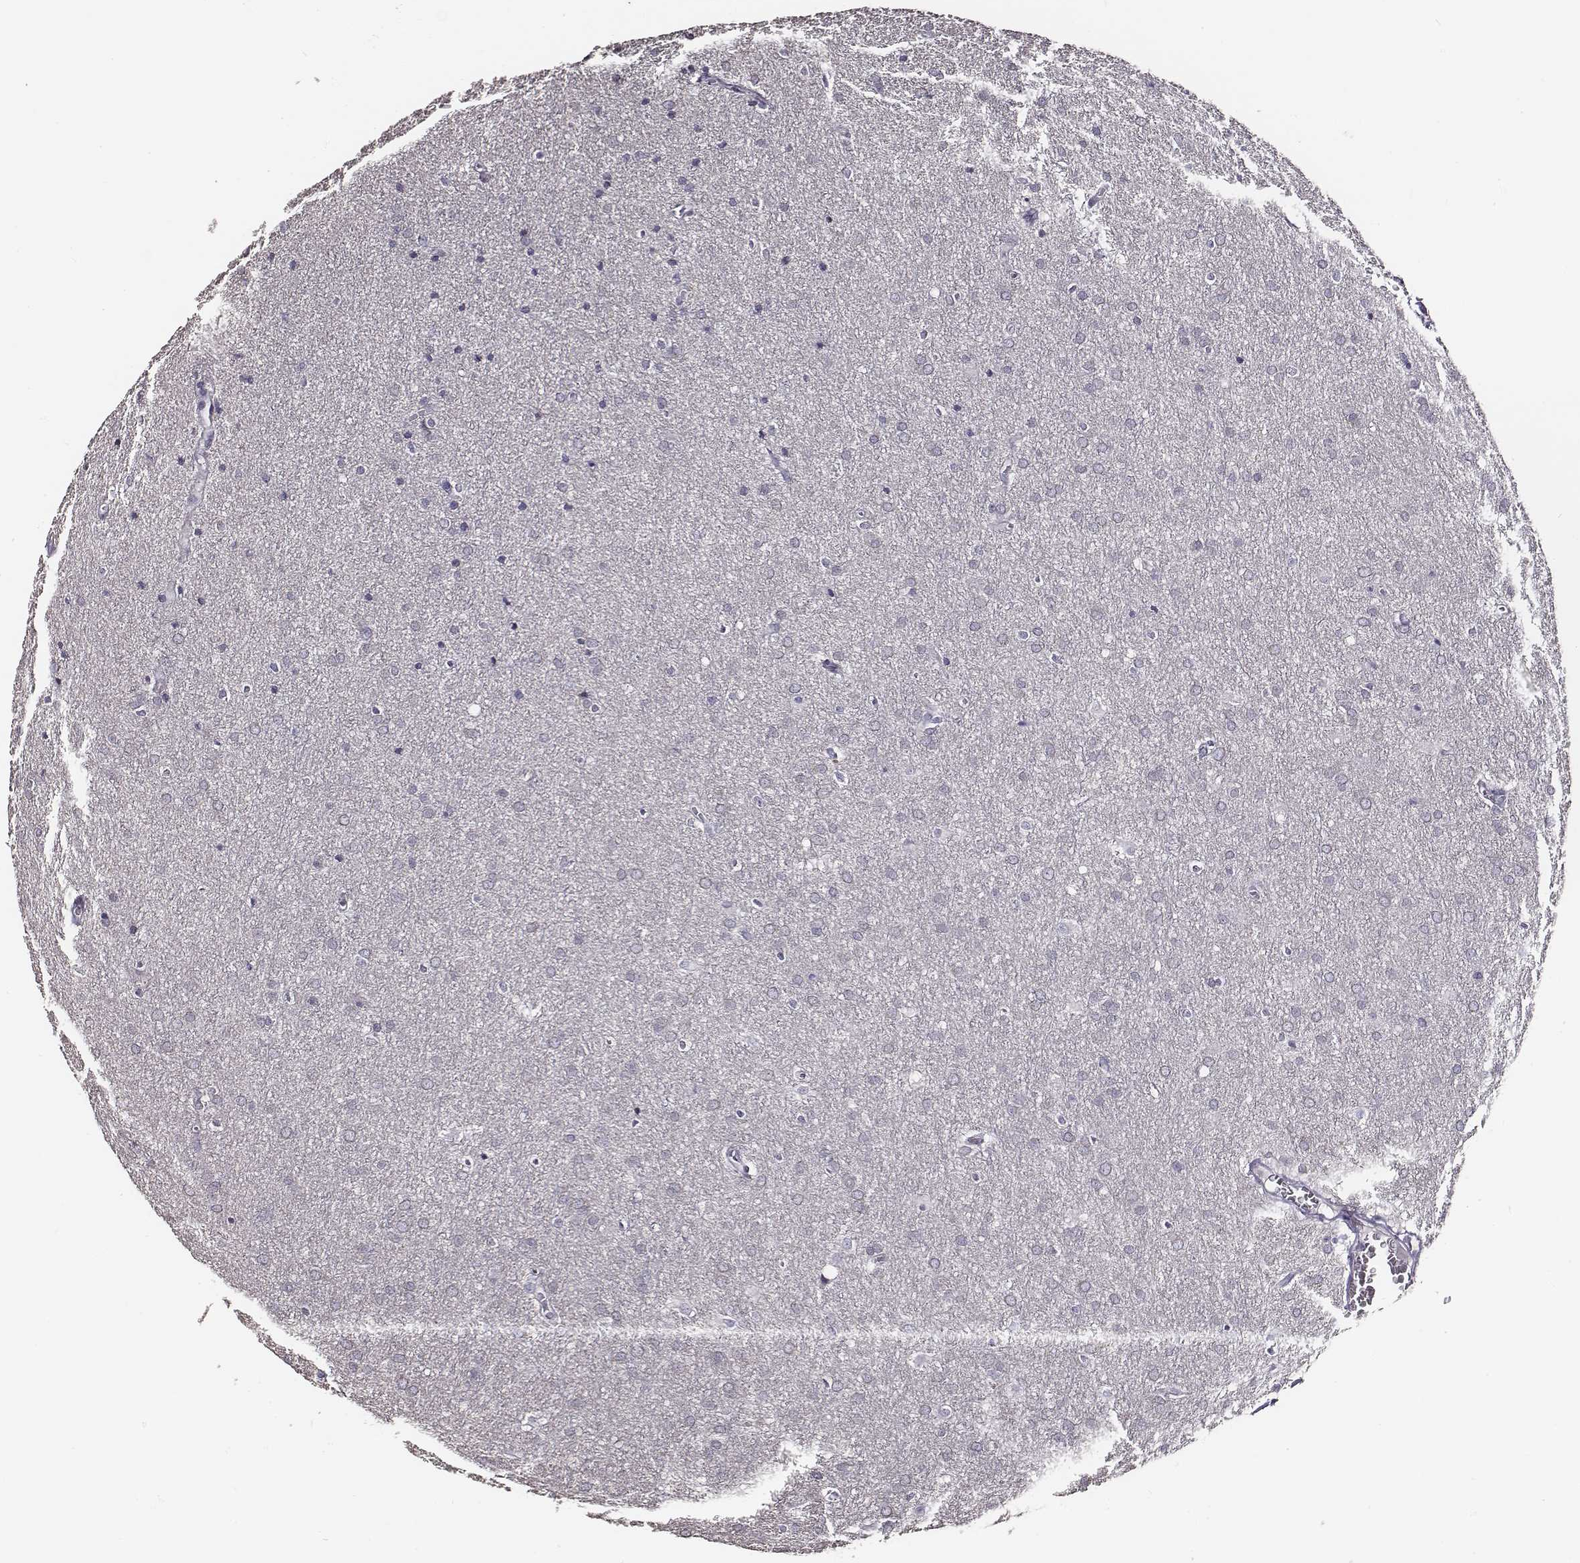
{"staining": {"intensity": "negative", "quantity": "none", "location": "none"}, "tissue": "glioma", "cell_type": "Tumor cells", "image_type": "cancer", "snomed": [{"axis": "morphology", "description": "Glioma, malignant, Low grade"}, {"axis": "topography", "description": "Brain"}], "caption": "This is an immunohistochemistry histopathology image of human malignant low-grade glioma. There is no staining in tumor cells.", "gene": "AADAT", "patient": {"sex": "female", "age": 32}}